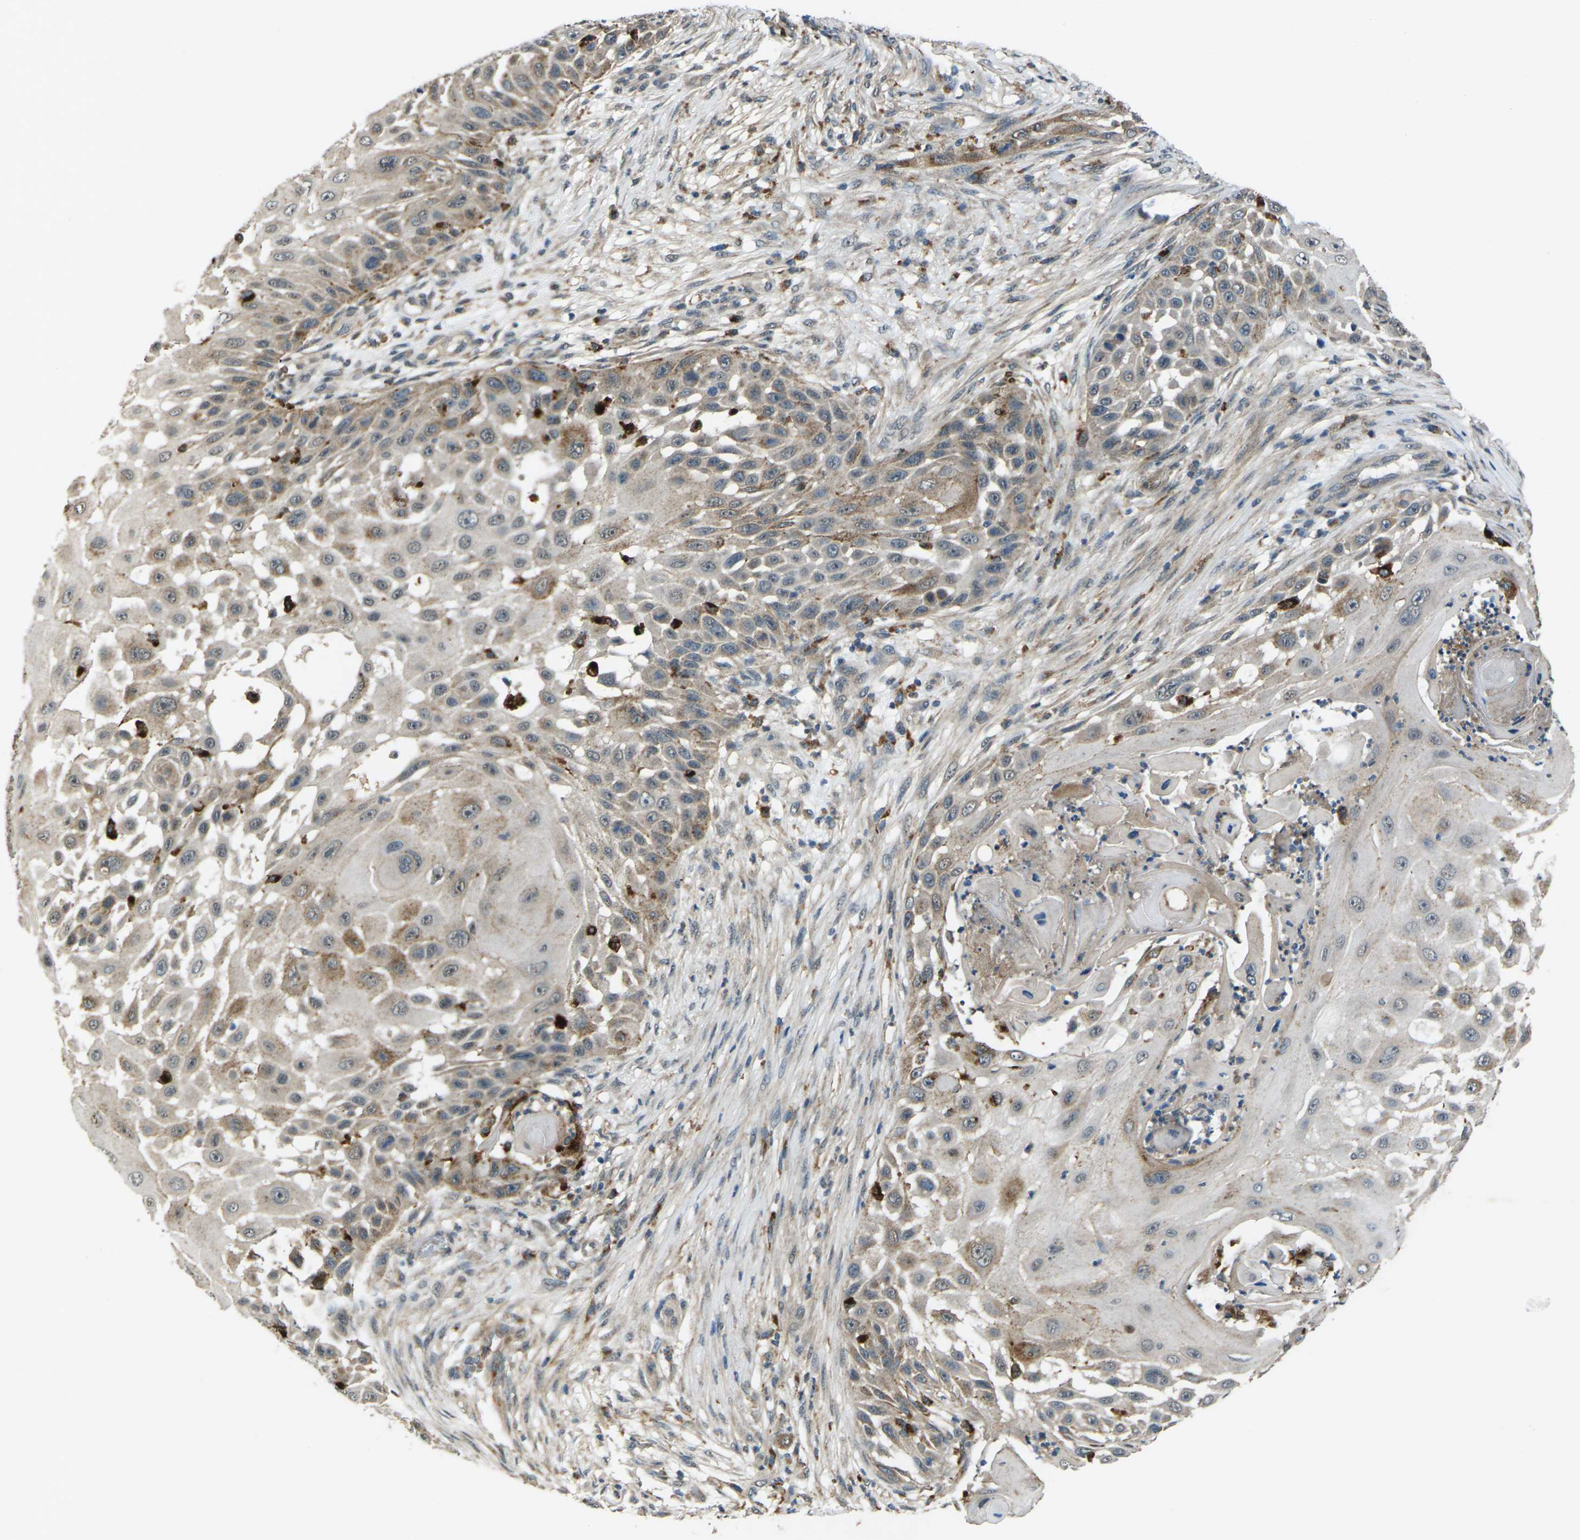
{"staining": {"intensity": "weak", "quantity": "<25%", "location": "cytoplasmic/membranous"}, "tissue": "skin cancer", "cell_type": "Tumor cells", "image_type": "cancer", "snomed": [{"axis": "morphology", "description": "Squamous cell carcinoma, NOS"}, {"axis": "topography", "description": "Skin"}], "caption": "Immunohistochemical staining of human skin cancer (squamous cell carcinoma) exhibits no significant expression in tumor cells.", "gene": "SLC31A2", "patient": {"sex": "female", "age": 44}}